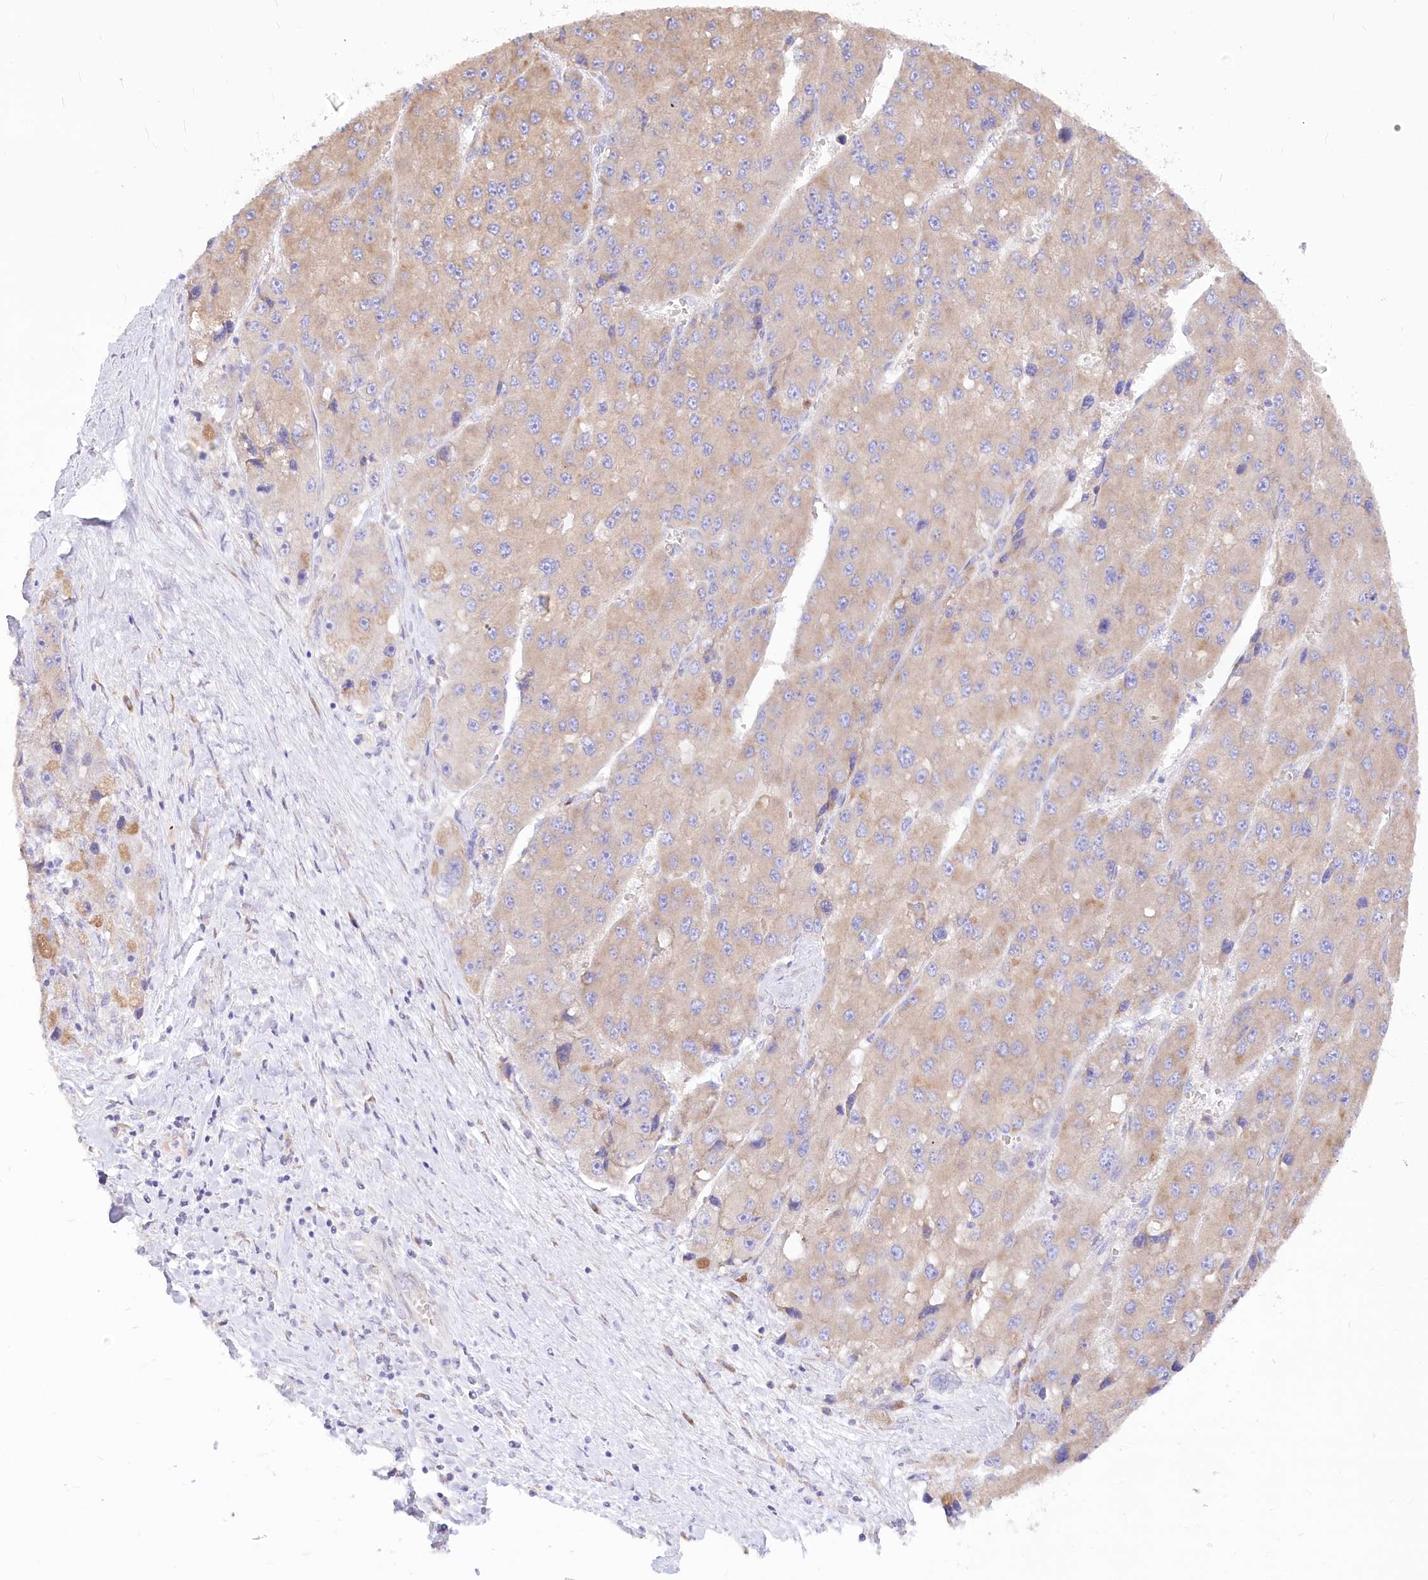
{"staining": {"intensity": "weak", "quantity": "<25%", "location": "cytoplasmic/membranous"}, "tissue": "liver cancer", "cell_type": "Tumor cells", "image_type": "cancer", "snomed": [{"axis": "morphology", "description": "Carcinoma, Hepatocellular, NOS"}, {"axis": "topography", "description": "Liver"}], "caption": "This is an IHC micrograph of liver cancer (hepatocellular carcinoma). There is no expression in tumor cells.", "gene": "STT3B", "patient": {"sex": "female", "age": 73}}